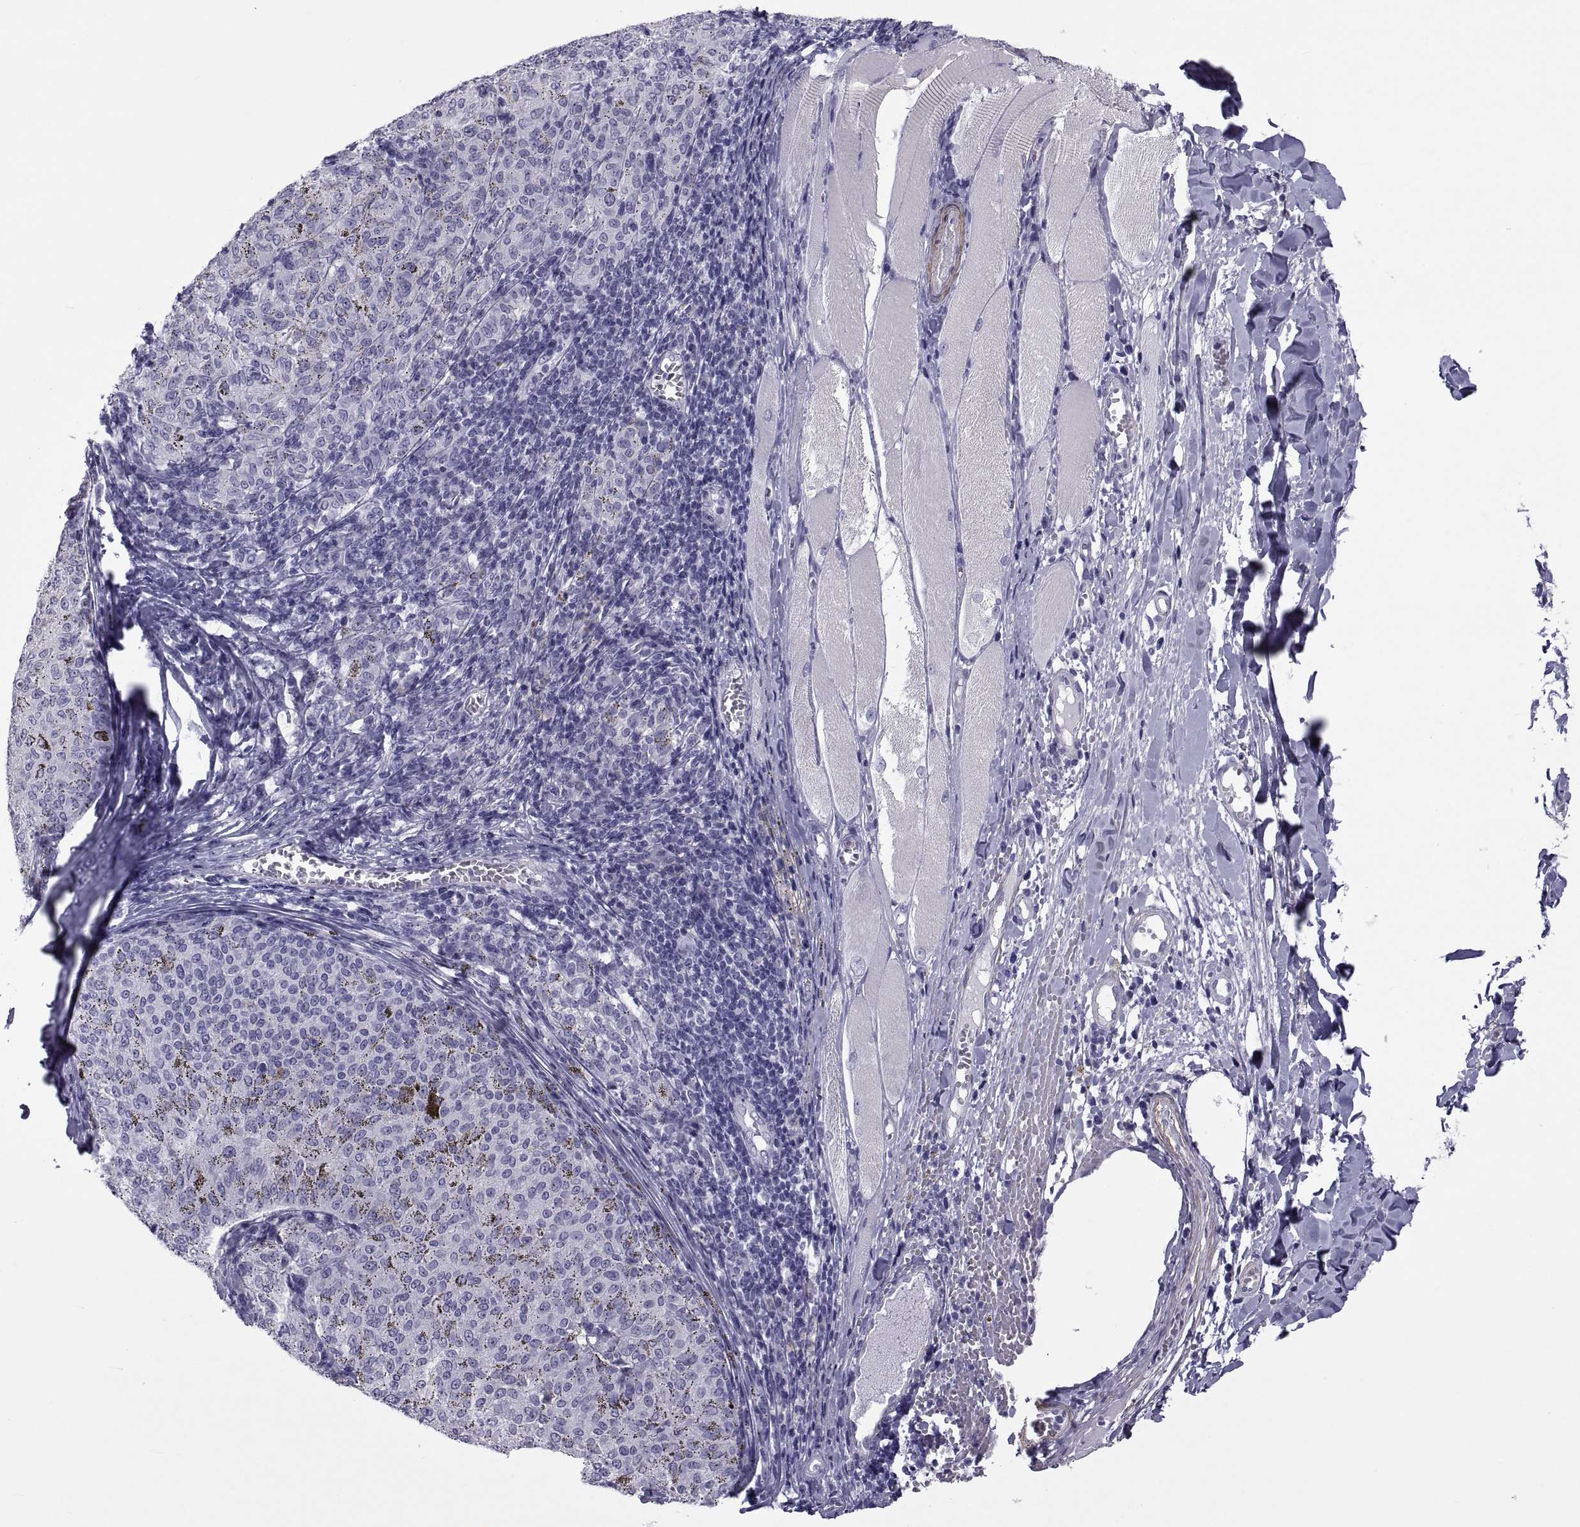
{"staining": {"intensity": "negative", "quantity": "none", "location": "none"}, "tissue": "melanoma", "cell_type": "Tumor cells", "image_type": "cancer", "snomed": [{"axis": "morphology", "description": "Malignant melanoma, NOS"}, {"axis": "topography", "description": "Skin"}], "caption": "Immunohistochemistry histopathology image of malignant melanoma stained for a protein (brown), which displays no positivity in tumor cells.", "gene": "MAGEB1", "patient": {"sex": "female", "age": 72}}